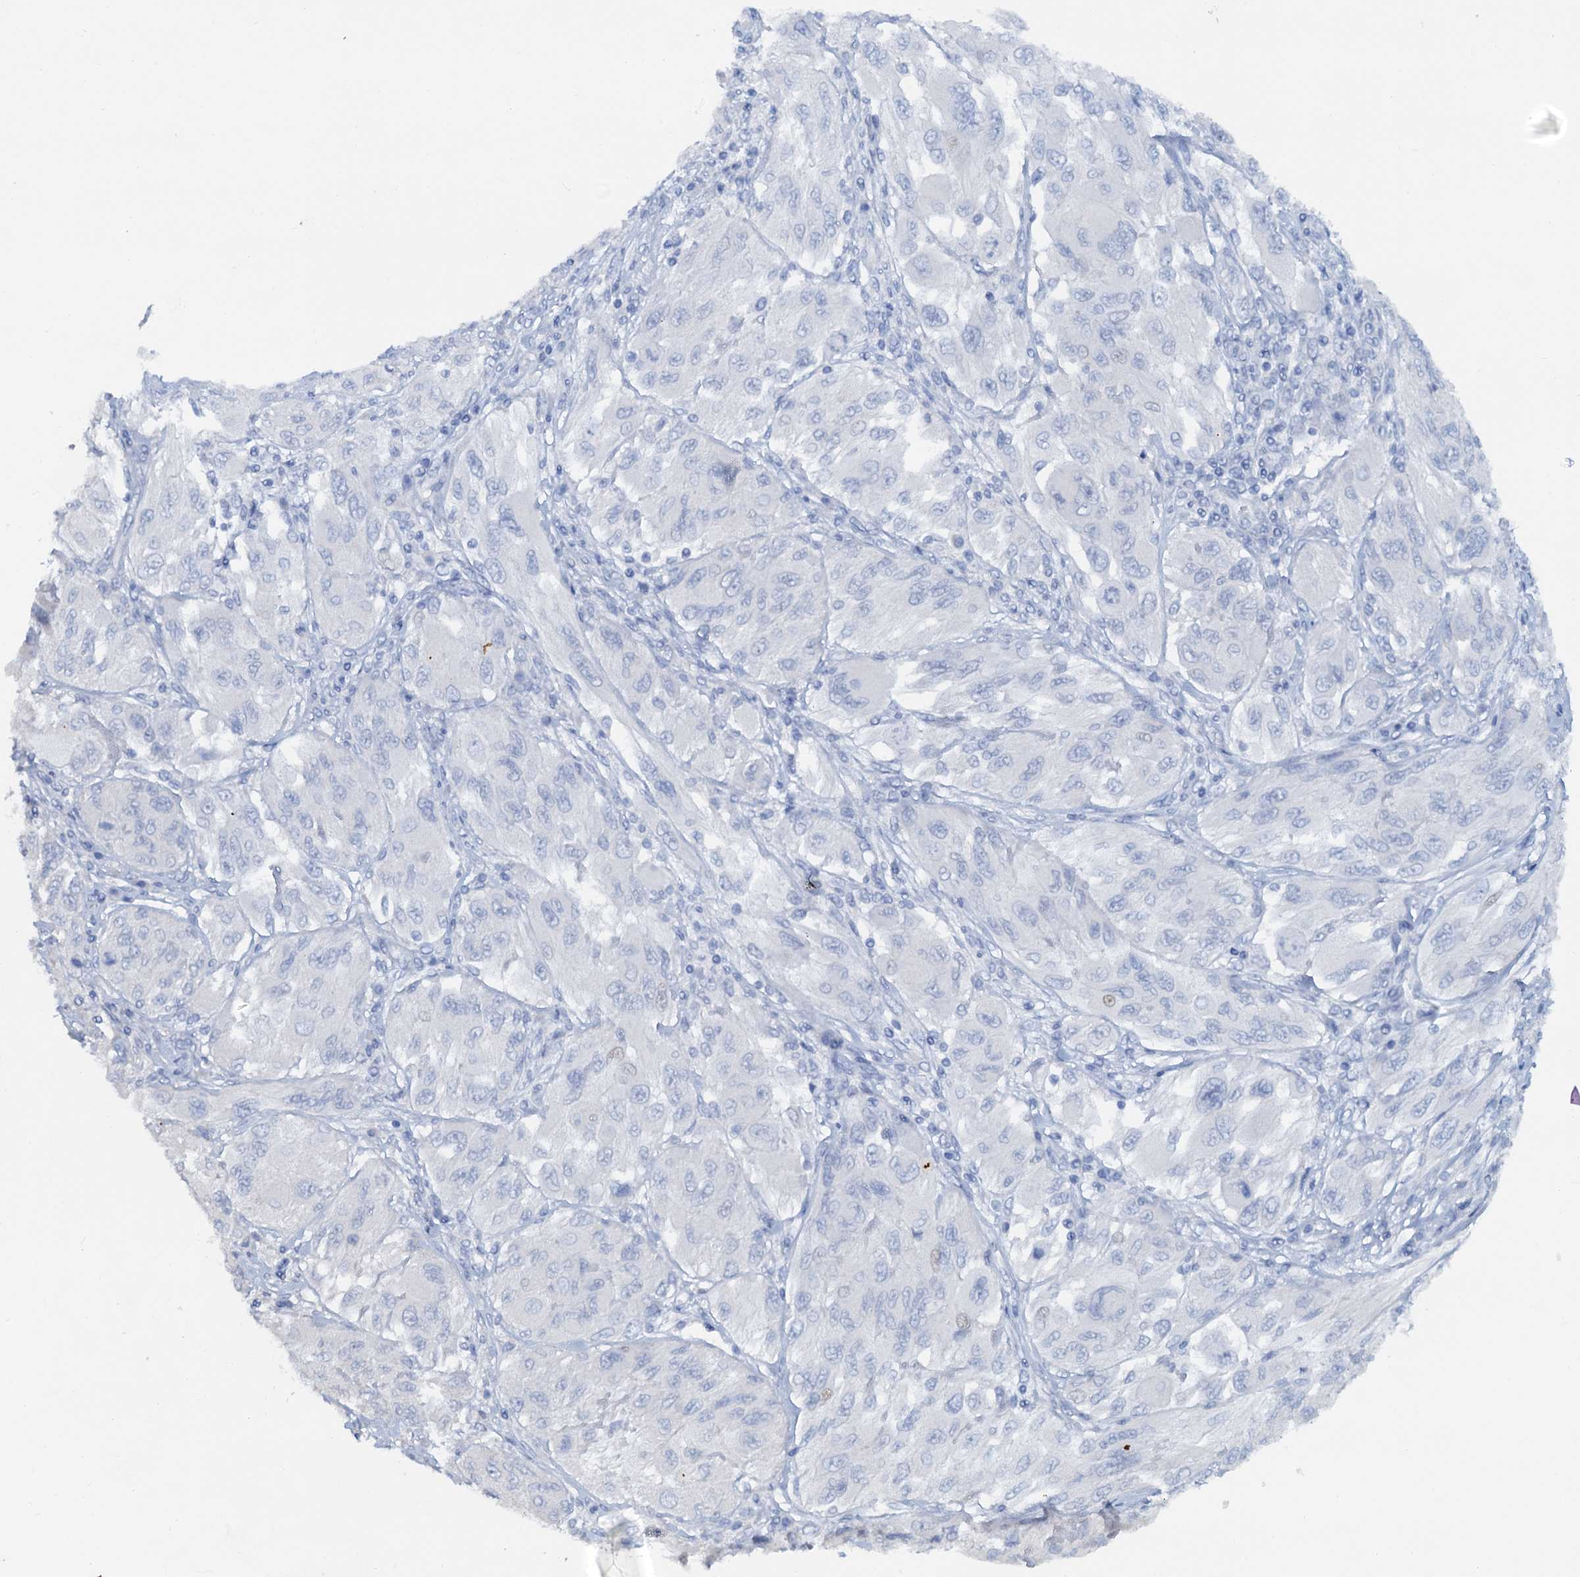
{"staining": {"intensity": "negative", "quantity": "none", "location": "none"}, "tissue": "melanoma", "cell_type": "Tumor cells", "image_type": "cancer", "snomed": [{"axis": "morphology", "description": "Malignant melanoma, NOS"}, {"axis": "topography", "description": "Skin"}], "caption": "There is no significant positivity in tumor cells of malignant melanoma. (DAB IHC visualized using brightfield microscopy, high magnification).", "gene": "PTGES3", "patient": {"sex": "female", "age": 91}}